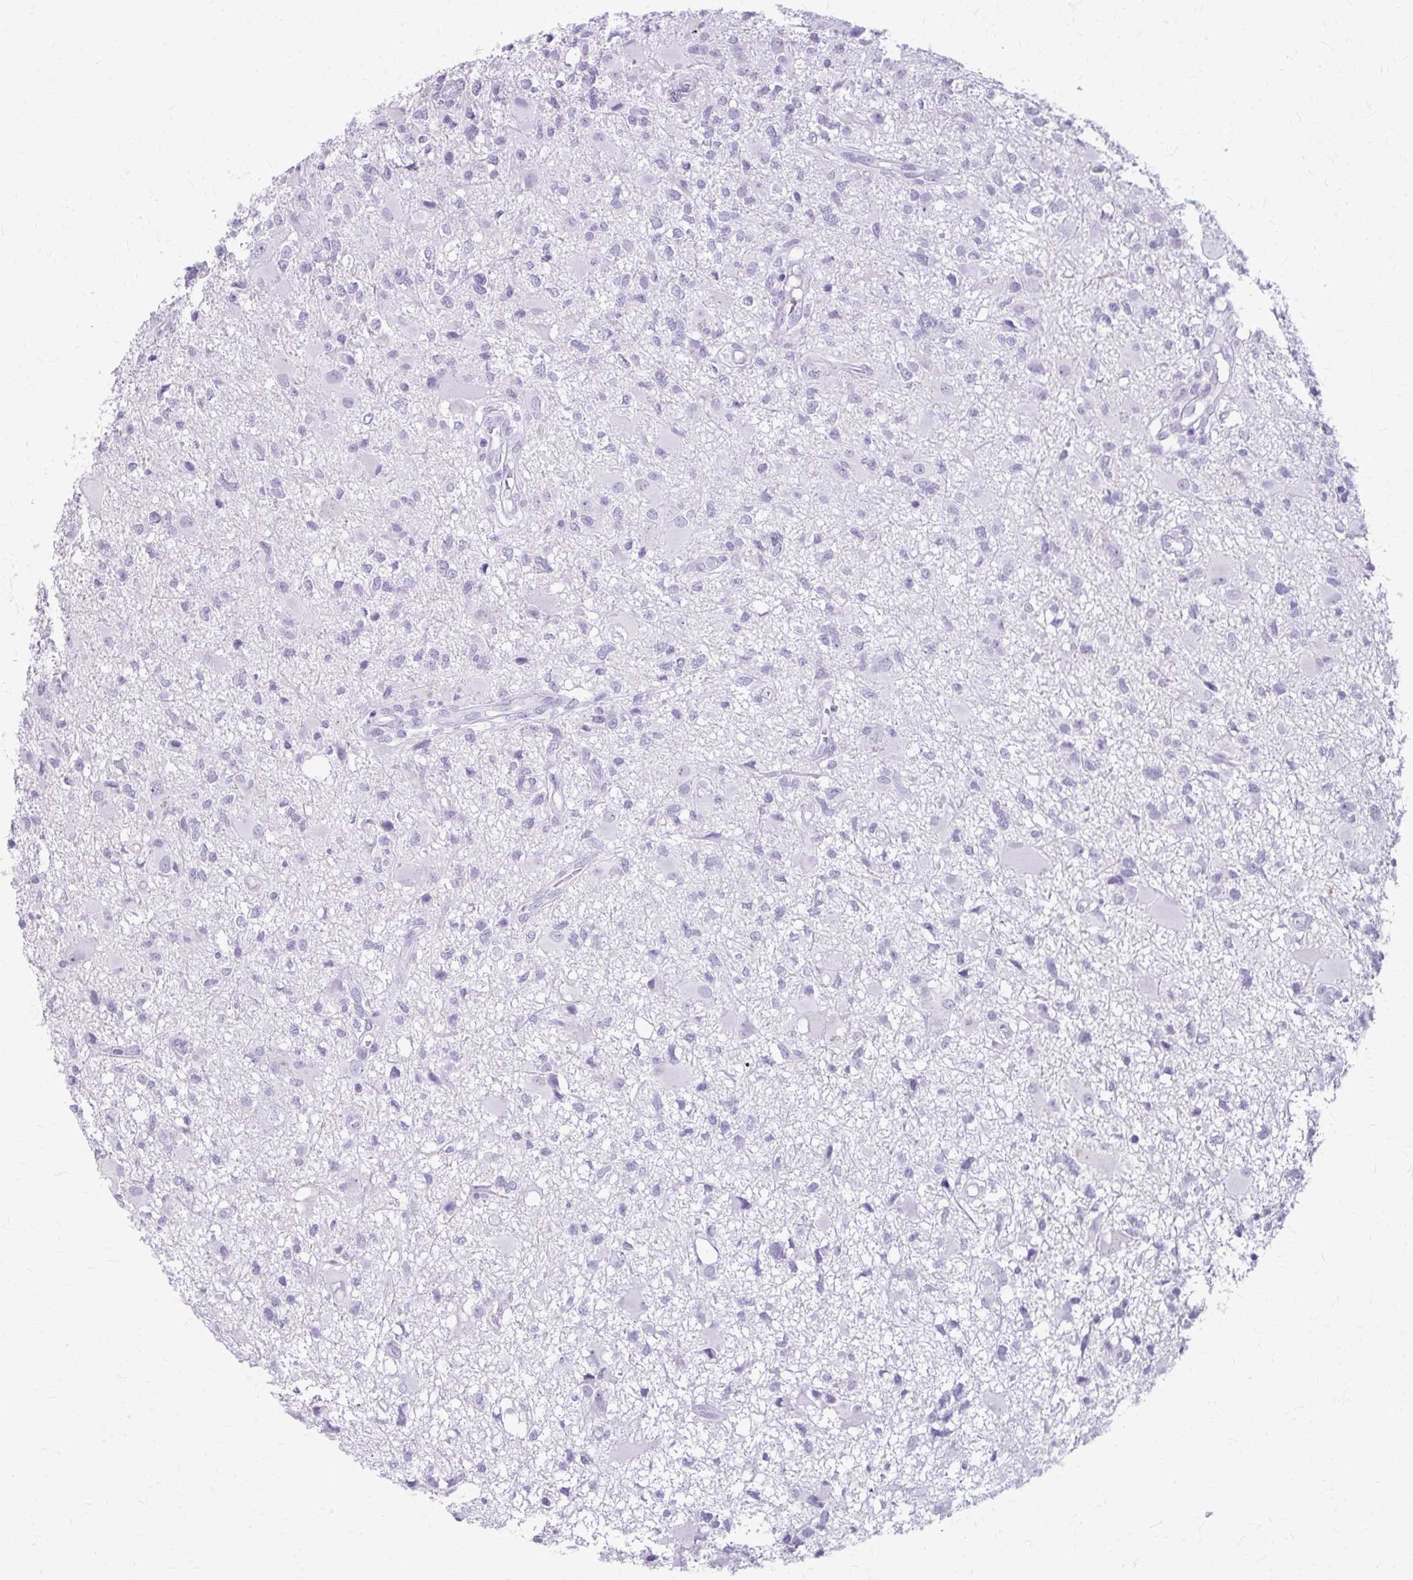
{"staining": {"intensity": "negative", "quantity": "none", "location": "none"}, "tissue": "glioma", "cell_type": "Tumor cells", "image_type": "cancer", "snomed": [{"axis": "morphology", "description": "Glioma, malignant, High grade"}, {"axis": "topography", "description": "Brain"}], "caption": "A photomicrograph of glioma stained for a protein exhibits no brown staining in tumor cells.", "gene": "KRT5", "patient": {"sex": "male", "age": 54}}